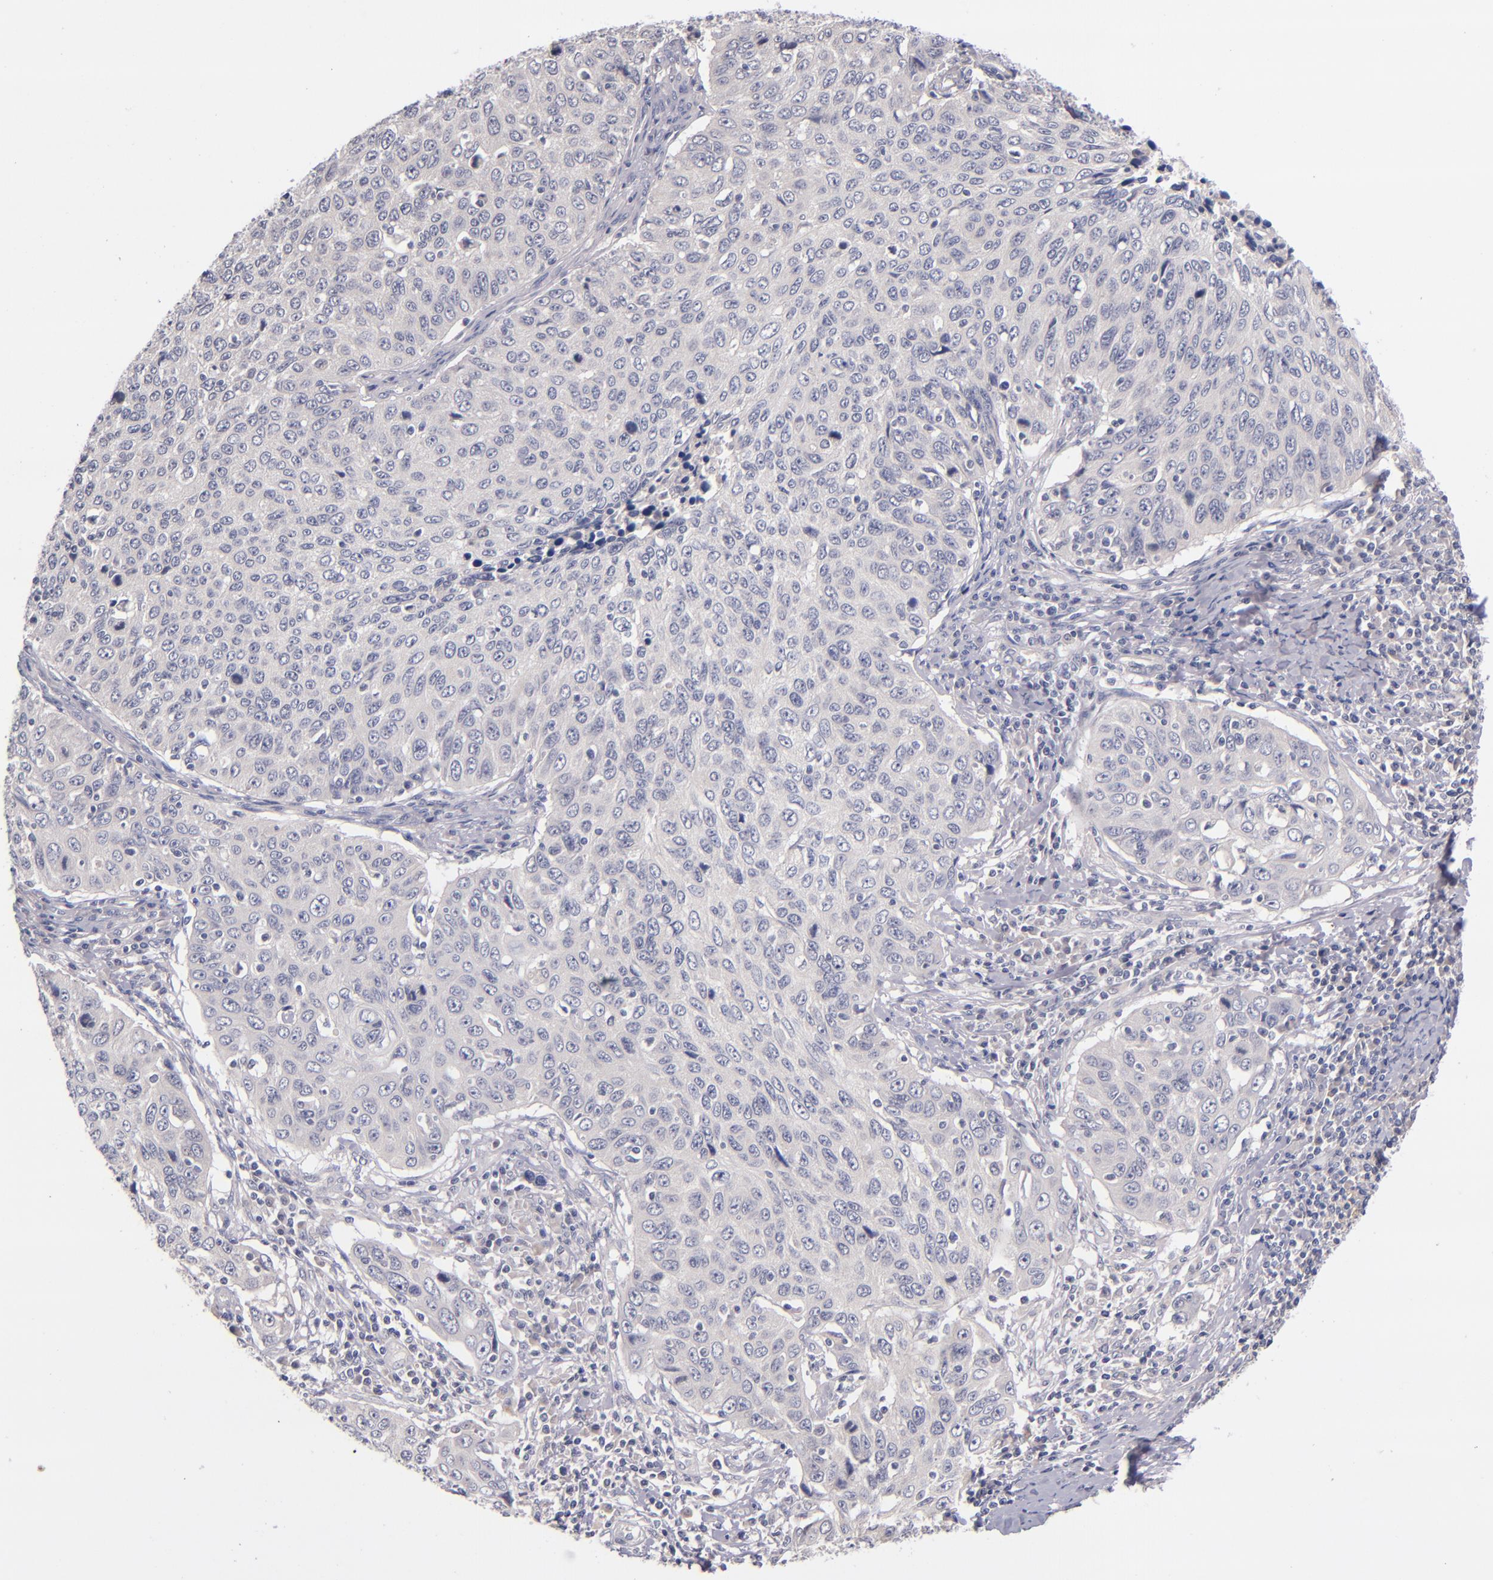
{"staining": {"intensity": "negative", "quantity": "none", "location": "none"}, "tissue": "cervical cancer", "cell_type": "Tumor cells", "image_type": "cancer", "snomed": [{"axis": "morphology", "description": "Squamous cell carcinoma, NOS"}, {"axis": "topography", "description": "Cervix"}], "caption": "This is a image of IHC staining of squamous cell carcinoma (cervical), which shows no positivity in tumor cells.", "gene": "TSC2", "patient": {"sex": "female", "age": 53}}